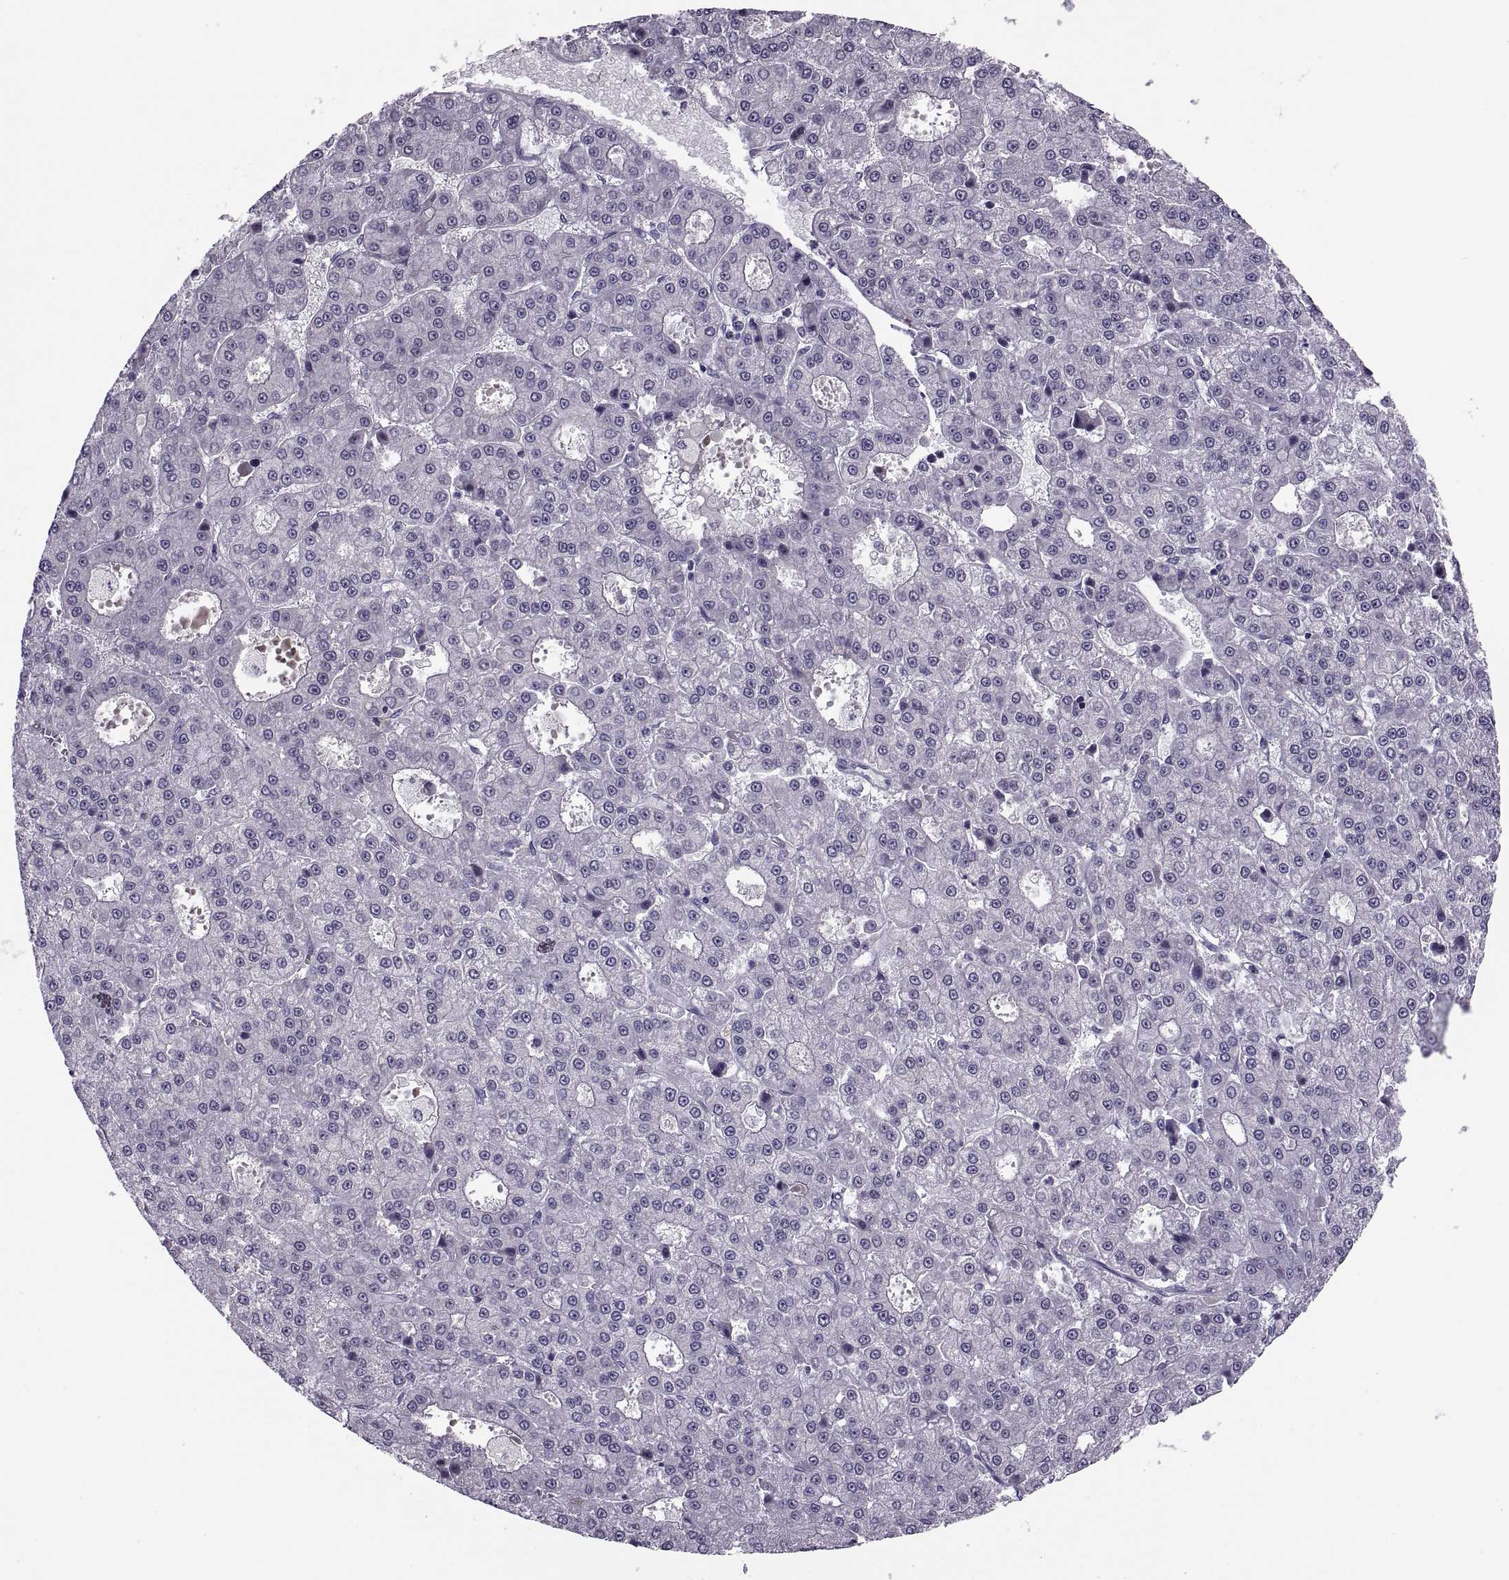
{"staining": {"intensity": "negative", "quantity": "none", "location": "none"}, "tissue": "liver cancer", "cell_type": "Tumor cells", "image_type": "cancer", "snomed": [{"axis": "morphology", "description": "Carcinoma, Hepatocellular, NOS"}, {"axis": "topography", "description": "Liver"}], "caption": "Immunohistochemical staining of human liver cancer (hepatocellular carcinoma) exhibits no significant staining in tumor cells.", "gene": "MAGEB1", "patient": {"sex": "male", "age": 70}}